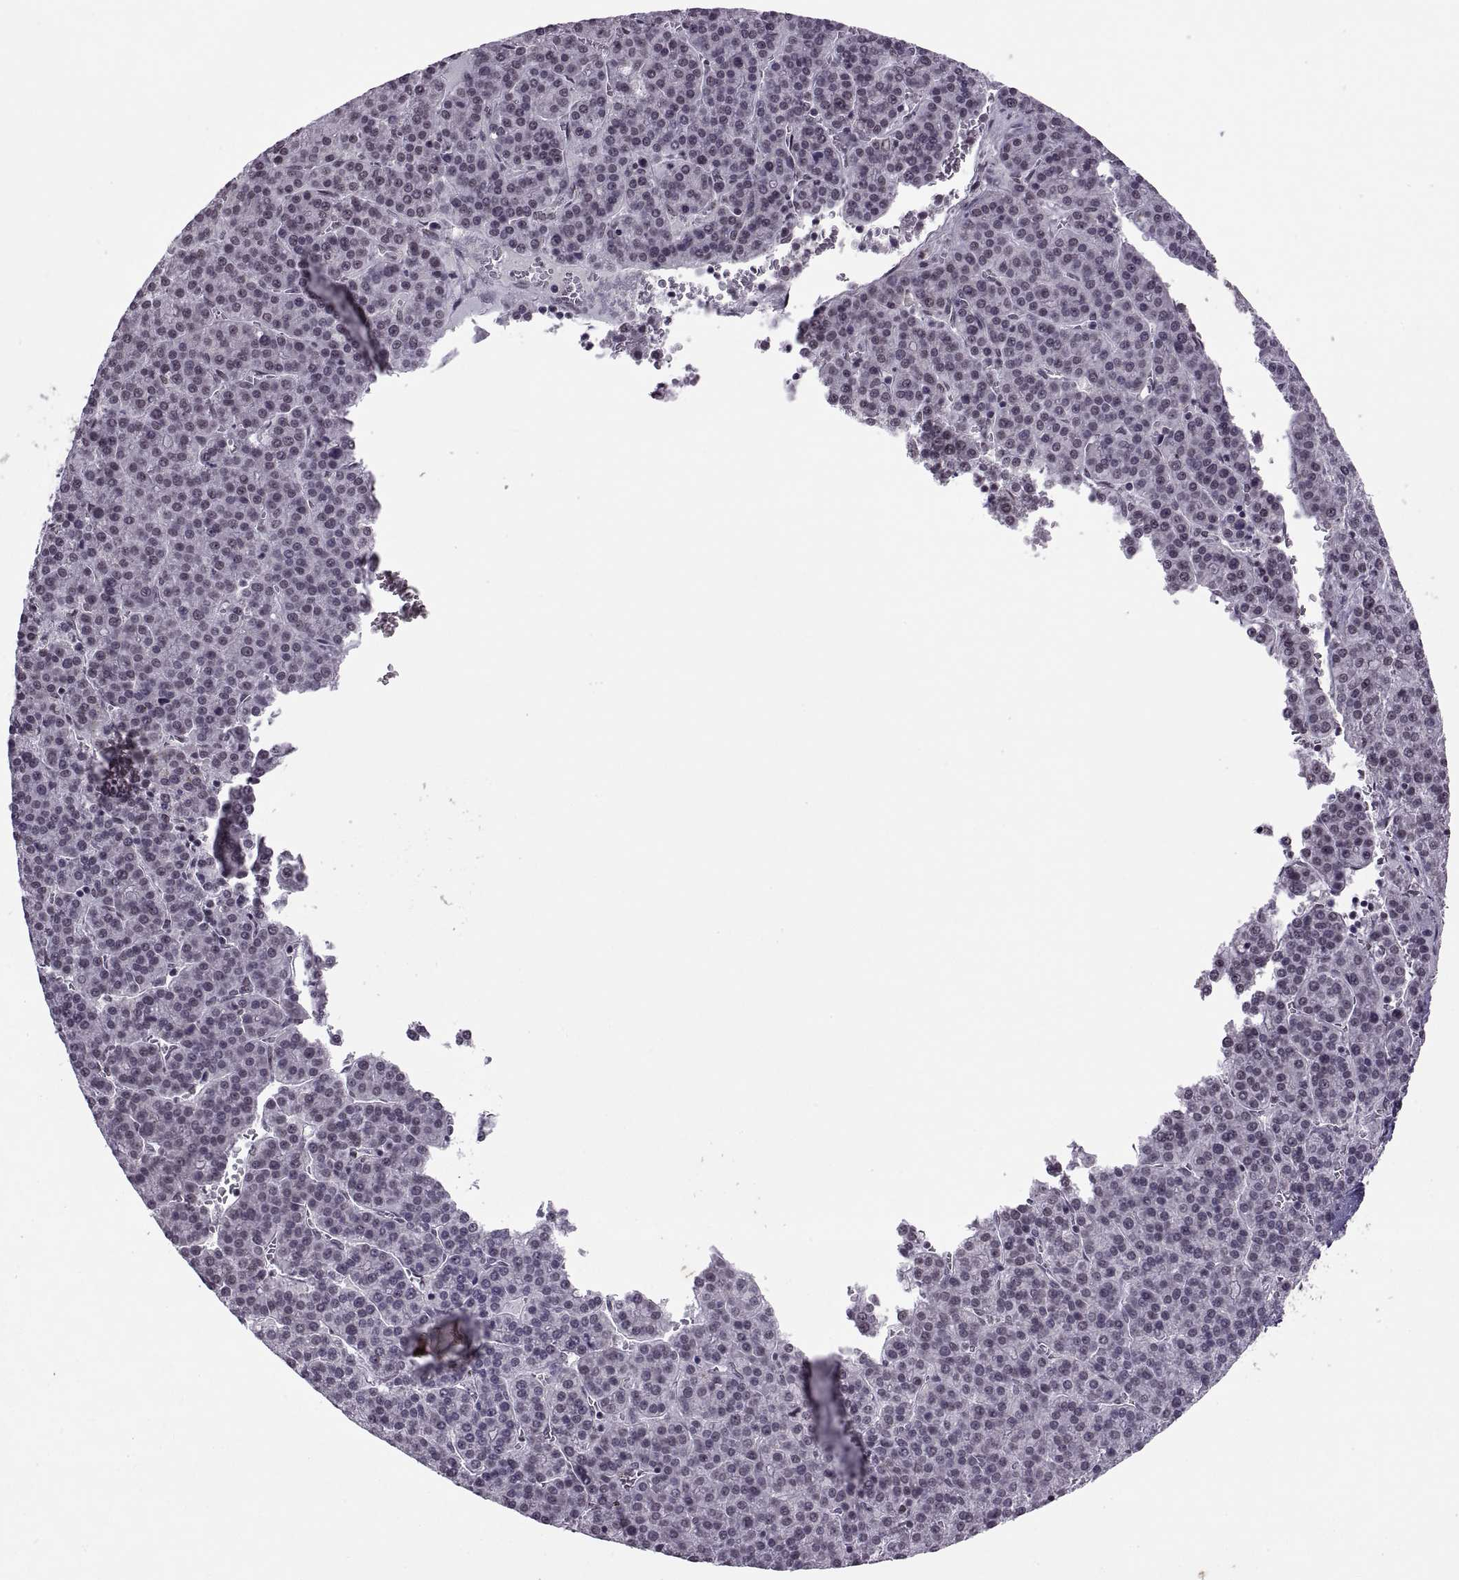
{"staining": {"intensity": "negative", "quantity": "none", "location": "none"}, "tissue": "liver cancer", "cell_type": "Tumor cells", "image_type": "cancer", "snomed": [{"axis": "morphology", "description": "Carcinoma, Hepatocellular, NOS"}, {"axis": "topography", "description": "Liver"}], "caption": "Immunohistochemistry (IHC) of liver hepatocellular carcinoma shows no staining in tumor cells.", "gene": "OTP", "patient": {"sex": "female", "age": 58}}